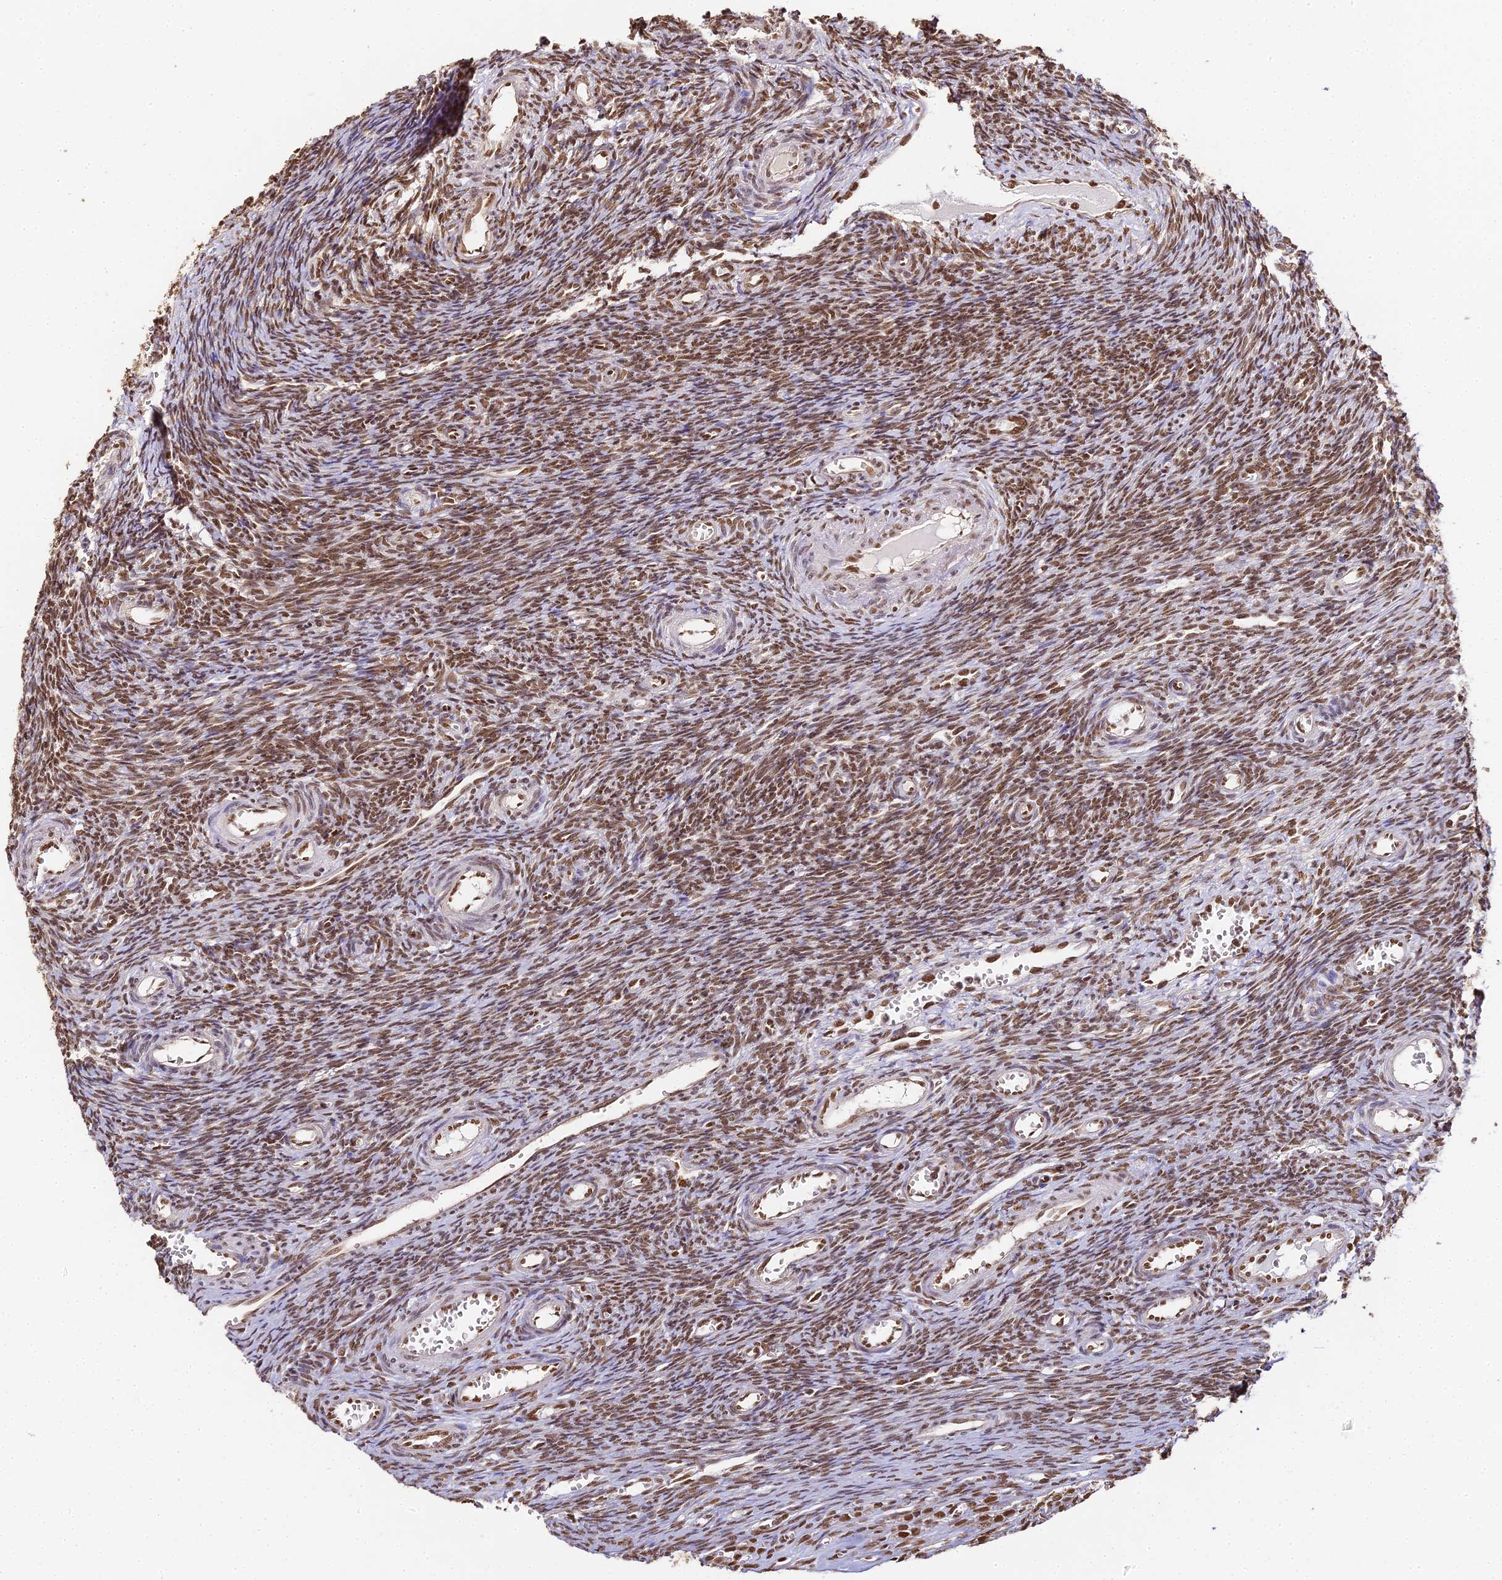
{"staining": {"intensity": "moderate", "quantity": ">75%", "location": "nuclear"}, "tissue": "ovary", "cell_type": "Ovarian stroma cells", "image_type": "normal", "snomed": [{"axis": "morphology", "description": "Normal tissue, NOS"}, {"axis": "topography", "description": "Ovary"}], "caption": "The immunohistochemical stain highlights moderate nuclear positivity in ovarian stroma cells of normal ovary. (IHC, brightfield microscopy, high magnification).", "gene": "HNRNPA1", "patient": {"sex": "female", "age": 39}}